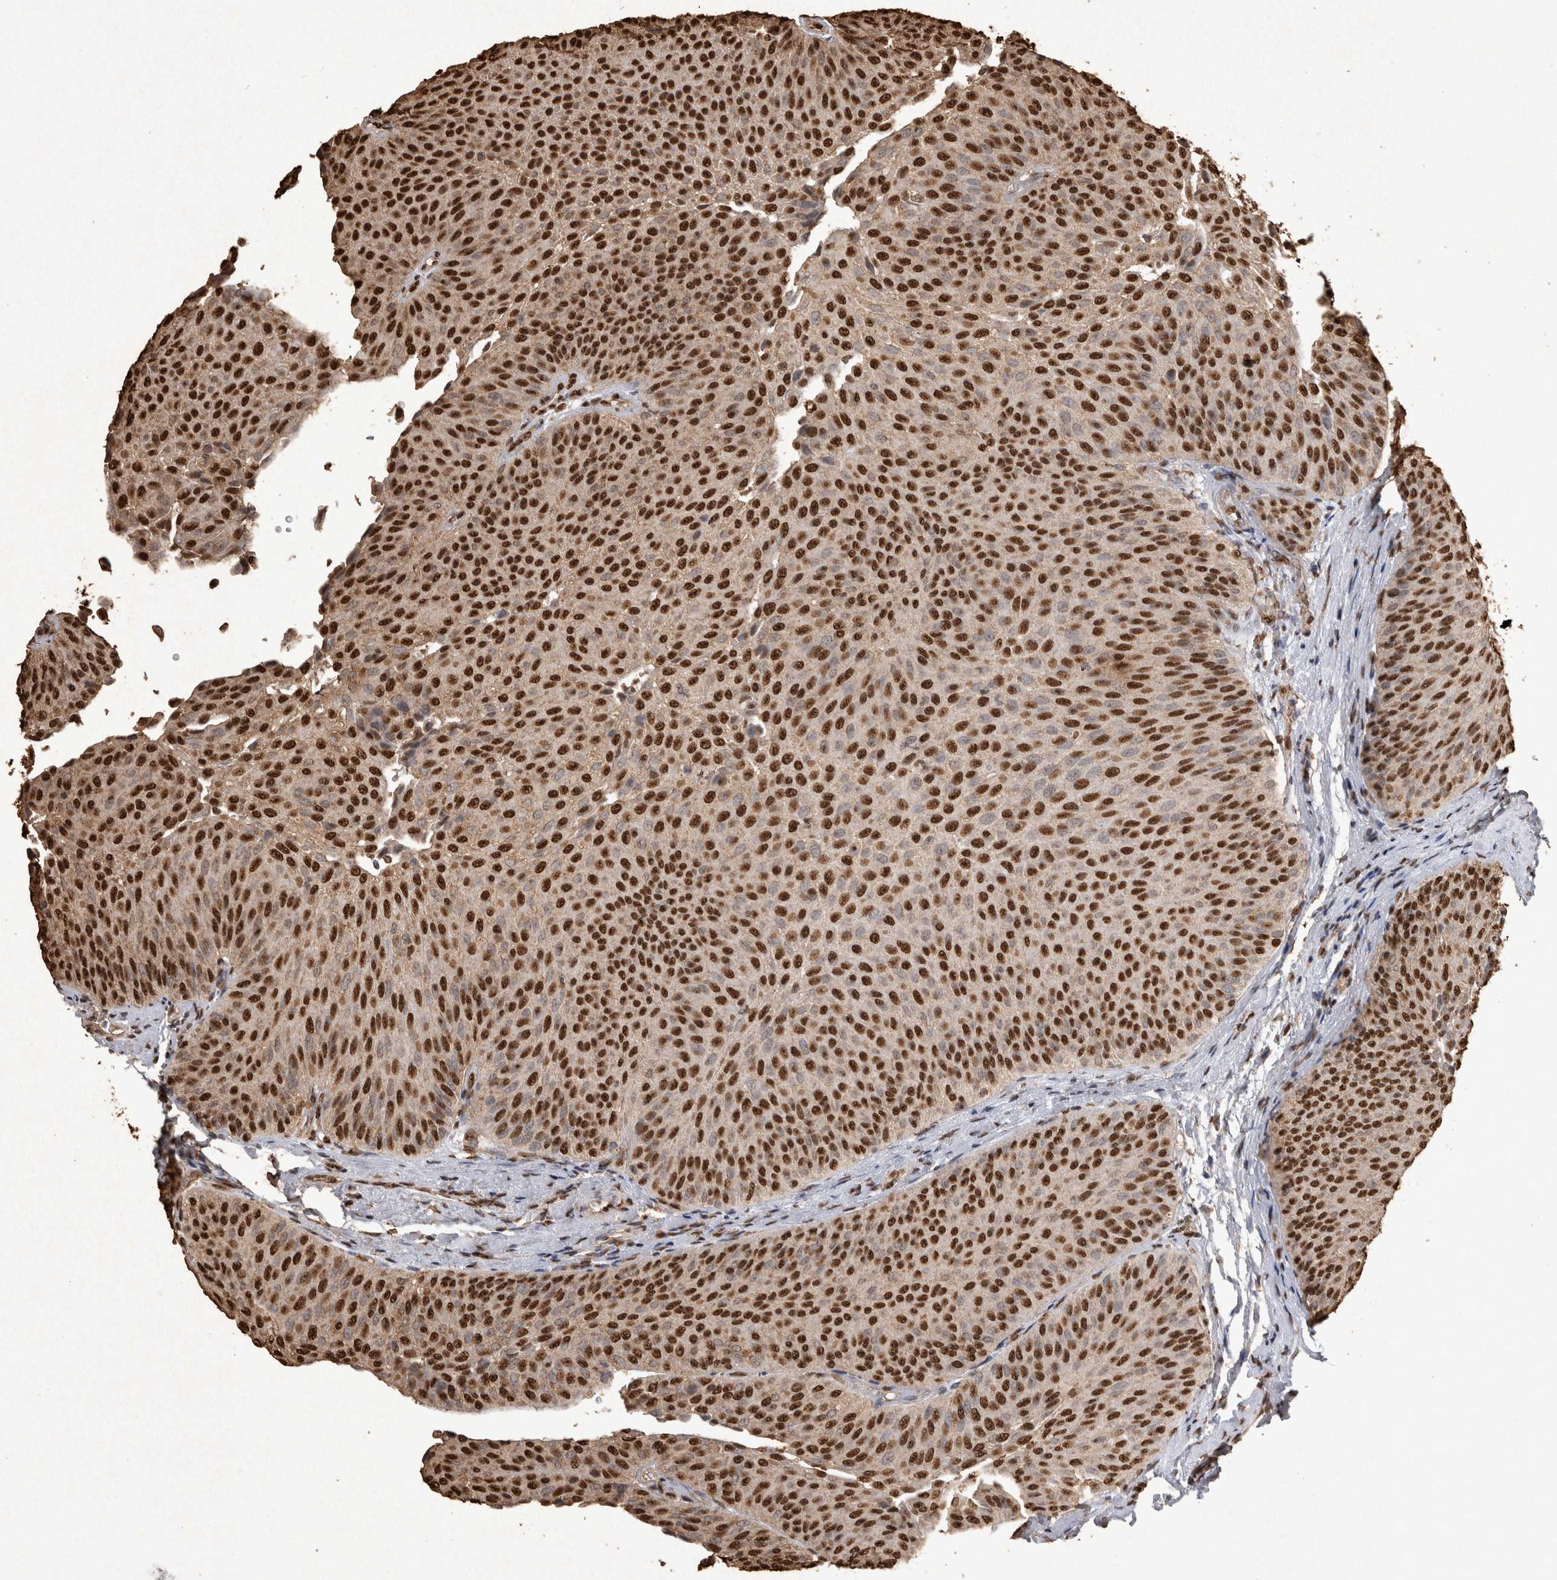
{"staining": {"intensity": "strong", "quantity": ">75%", "location": "nuclear"}, "tissue": "urothelial cancer", "cell_type": "Tumor cells", "image_type": "cancer", "snomed": [{"axis": "morphology", "description": "Urothelial carcinoma, Low grade"}, {"axis": "topography", "description": "Urinary bladder"}], "caption": "Immunohistochemical staining of human urothelial carcinoma (low-grade) demonstrates strong nuclear protein positivity in approximately >75% of tumor cells. (Brightfield microscopy of DAB IHC at high magnification).", "gene": "OAS2", "patient": {"sex": "female", "age": 60}}